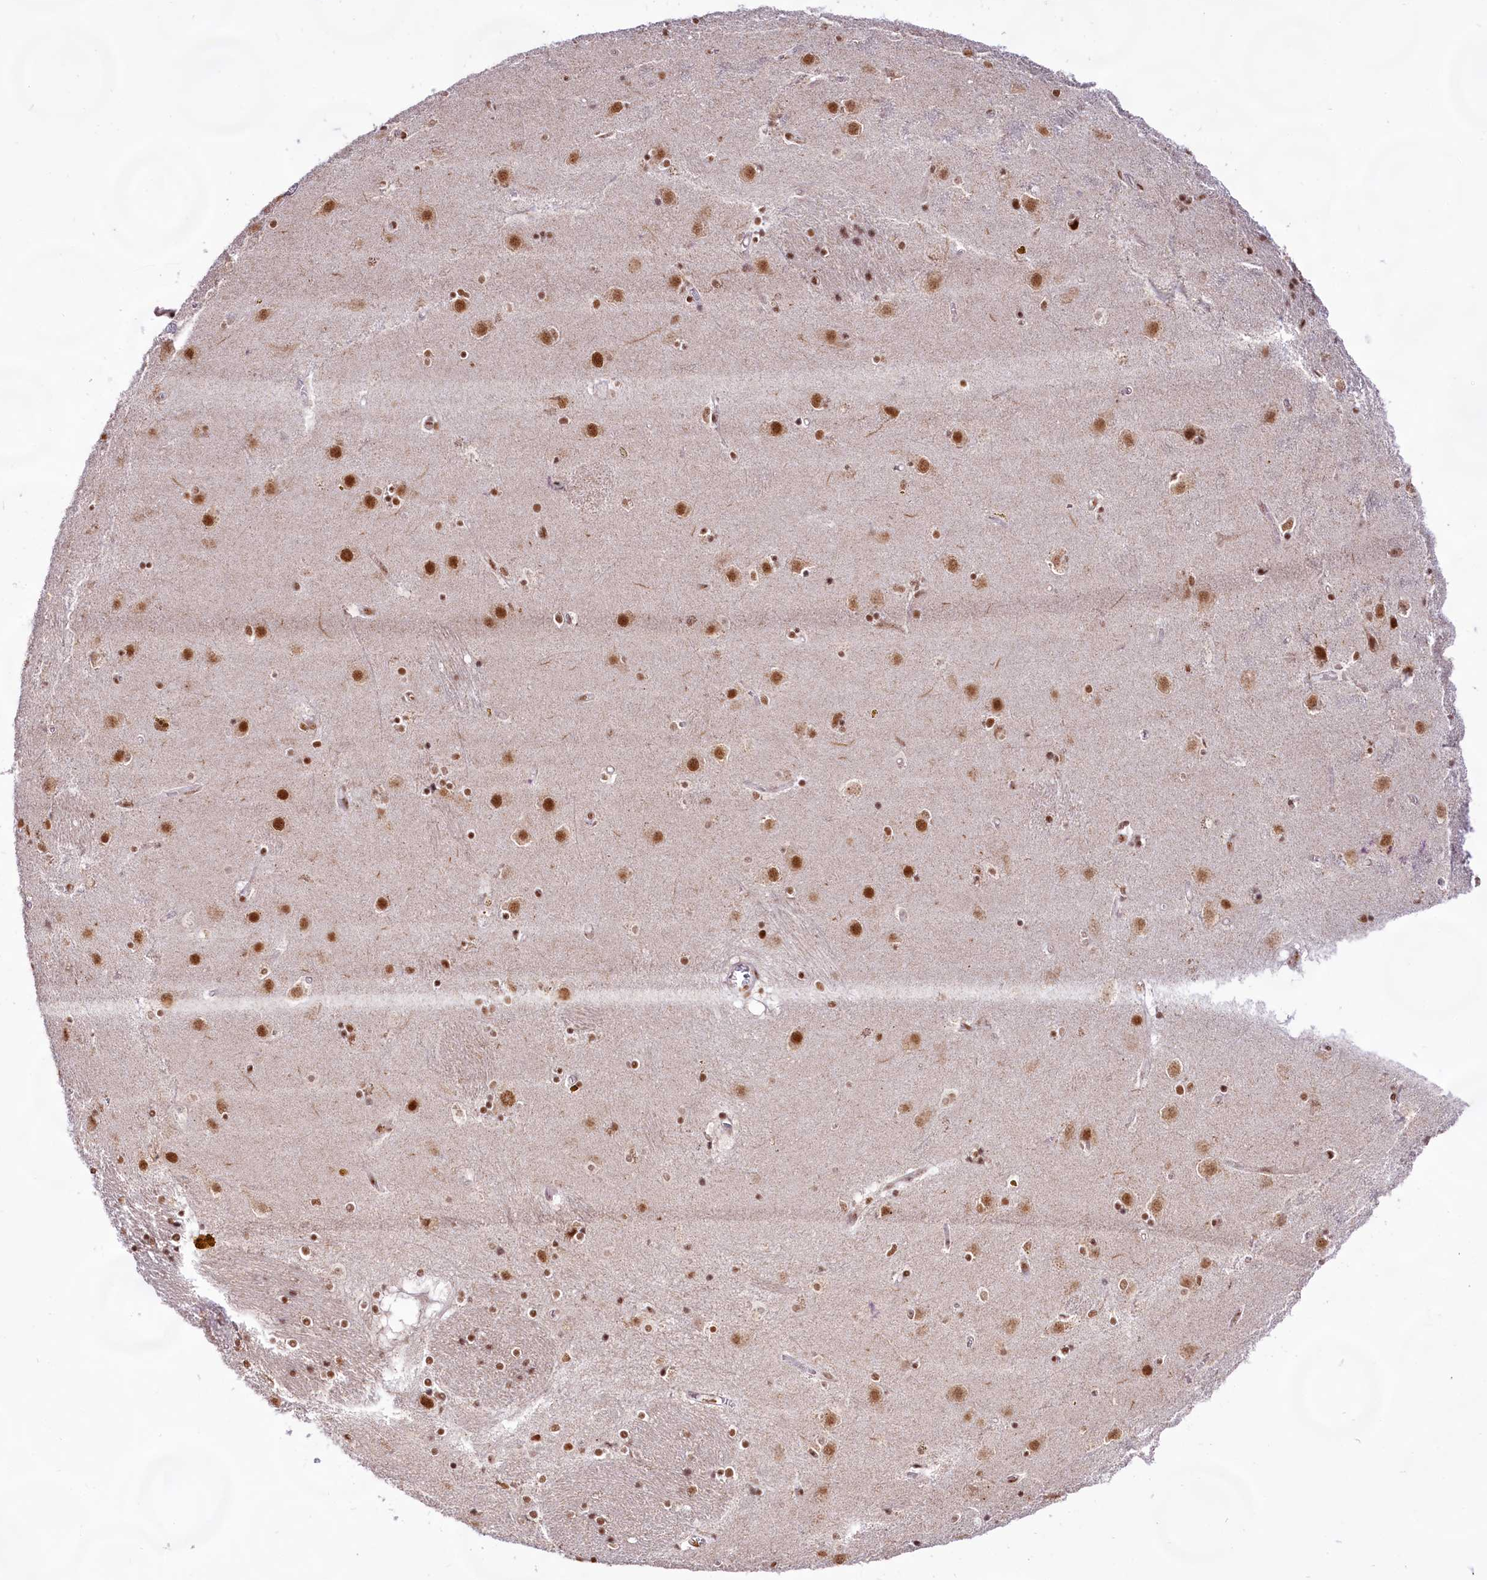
{"staining": {"intensity": "moderate", "quantity": ">75%", "location": "nuclear"}, "tissue": "caudate", "cell_type": "Glial cells", "image_type": "normal", "snomed": [{"axis": "morphology", "description": "Normal tissue, NOS"}, {"axis": "topography", "description": "Lateral ventricle wall"}], "caption": "Caudate stained with DAB immunohistochemistry reveals medium levels of moderate nuclear positivity in approximately >75% of glial cells.", "gene": "HIRA", "patient": {"sex": "male", "age": 70}}